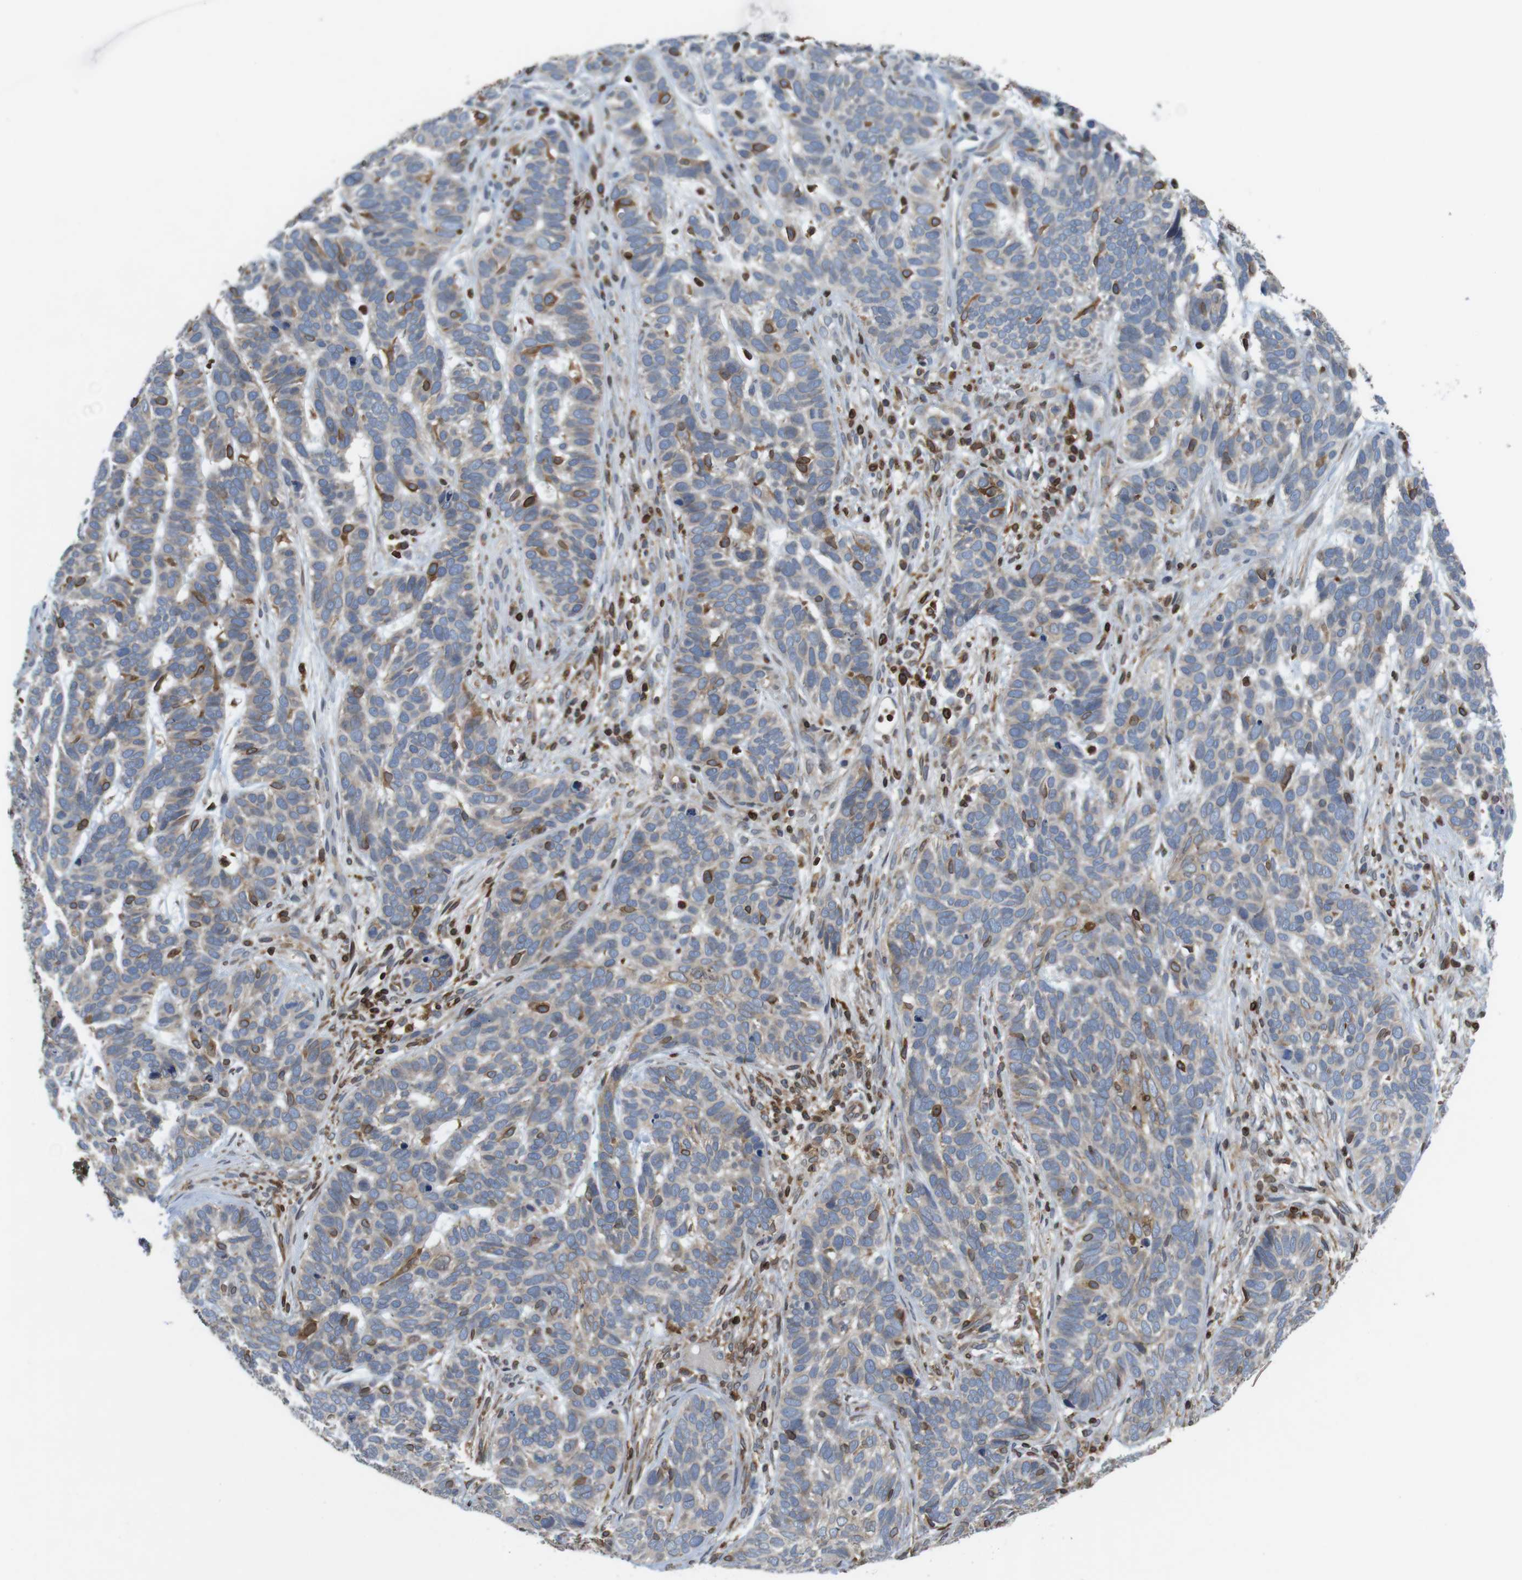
{"staining": {"intensity": "weak", "quantity": ">75%", "location": "cytoplasmic/membranous"}, "tissue": "skin cancer", "cell_type": "Tumor cells", "image_type": "cancer", "snomed": [{"axis": "morphology", "description": "Basal cell carcinoma"}, {"axis": "topography", "description": "Skin"}], "caption": "Human basal cell carcinoma (skin) stained for a protein (brown) demonstrates weak cytoplasmic/membranous positive positivity in approximately >75% of tumor cells.", "gene": "ARL6IP5", "patient": {"sex": "male", "age": 87}}